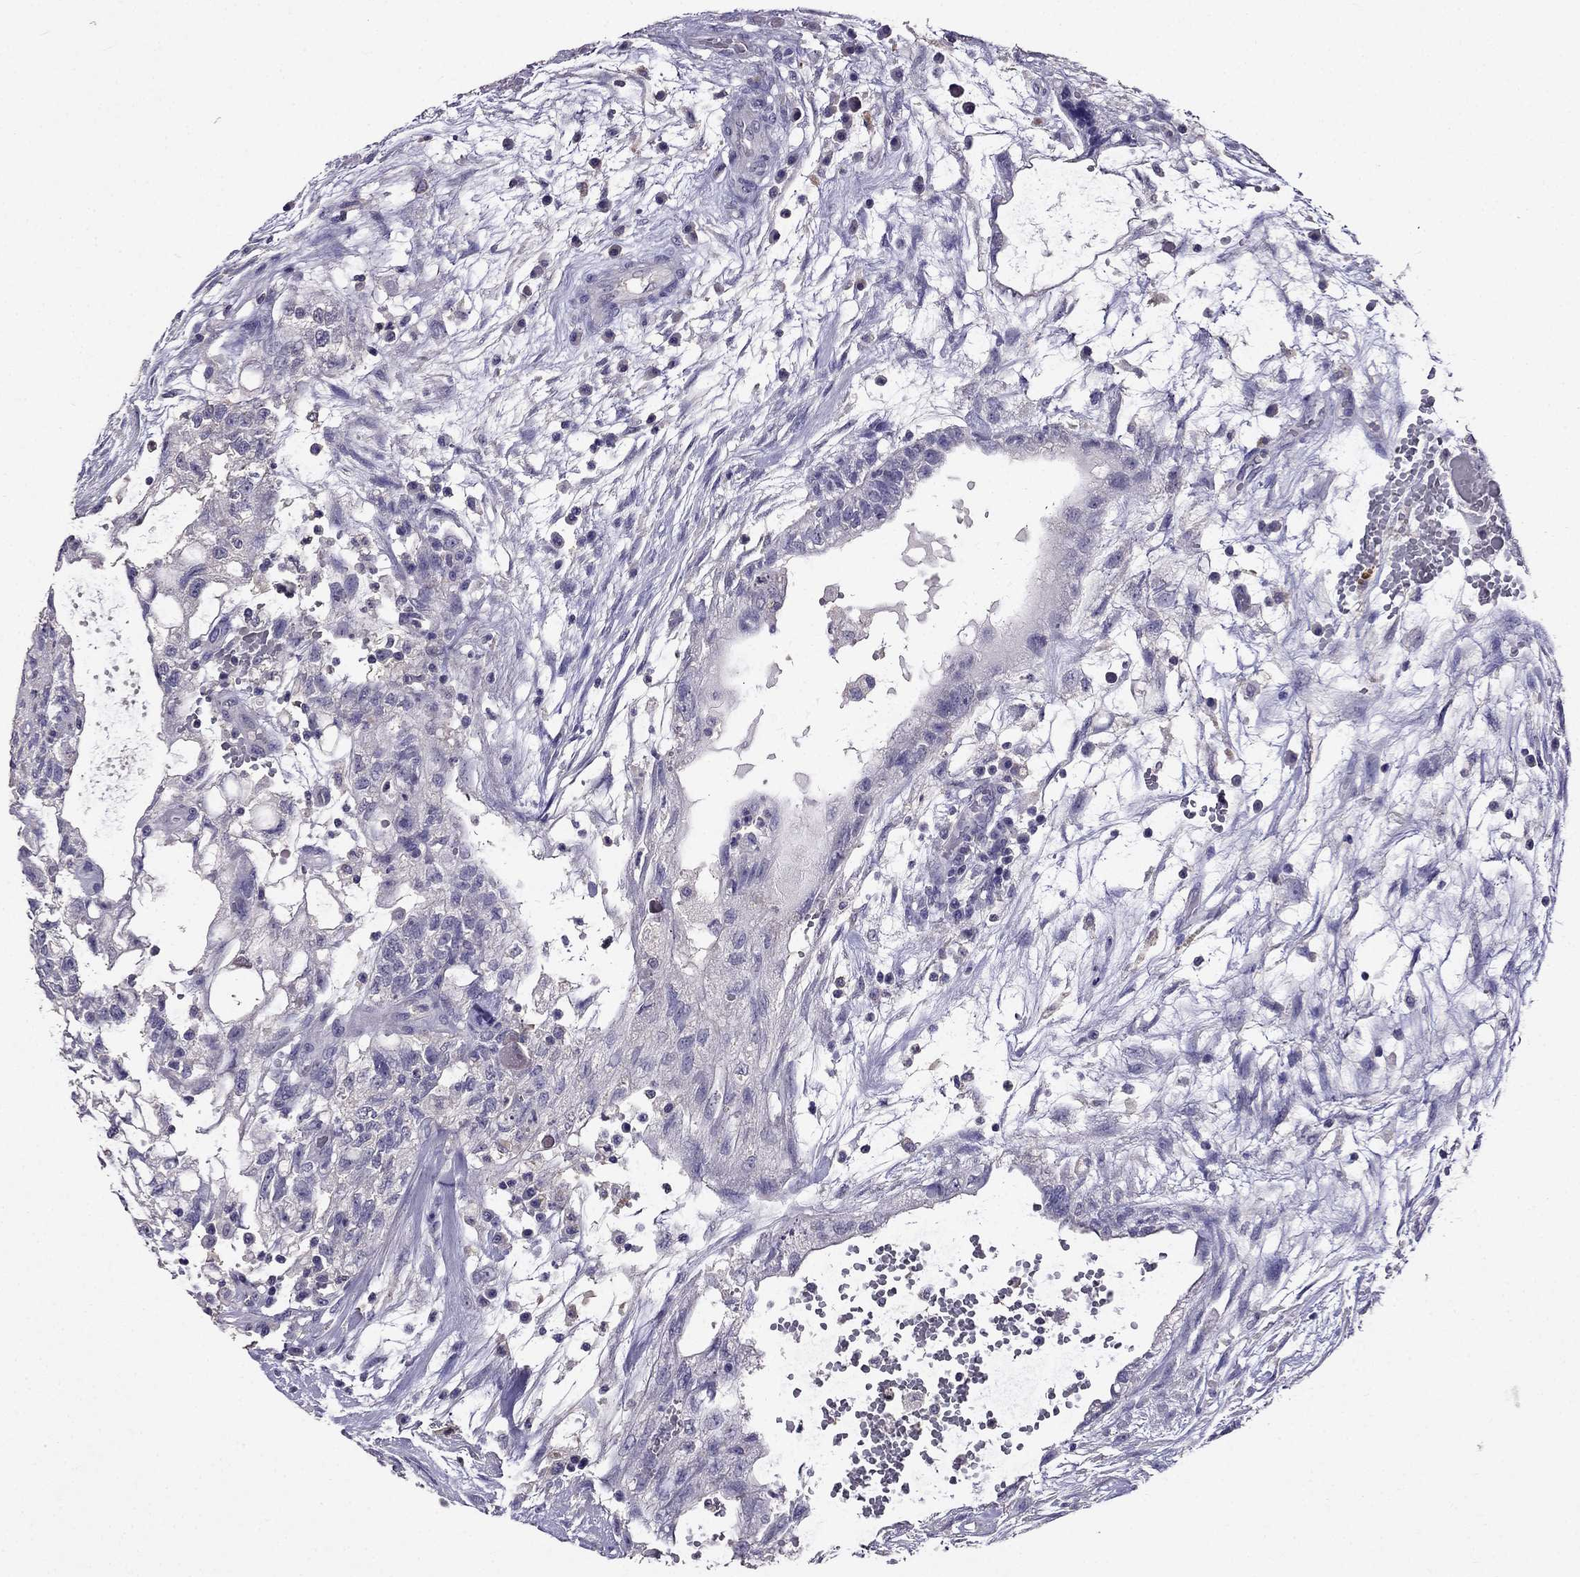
{"staining": {"intensity": "negative", "quantity": "none", "location": "none"}, "tissue": "testis cancer", "cell_type": "Tumor cells", "image_type": "cancer", "snomed": [{"axis": "morphology", "description": "Normal tissue, NOS"}, {"axis": "morphology", "description": "Carcinoma, Embryonal, NOS"}, {"axis": "topography", "description": "Testis"}, {"axis": "topography", "description": "Epididymis"}], "caption": "High magnification brightfield microscopy of testis cancer (embryonal carcinoma) stained with DAB (brown) and counterstained with hematoxylin (blue): tumor cells show no significant expression. (DAB IHC, high magnification).", "gene": "NKX3-1", "patient": {"sex": "male", "age": 32}}